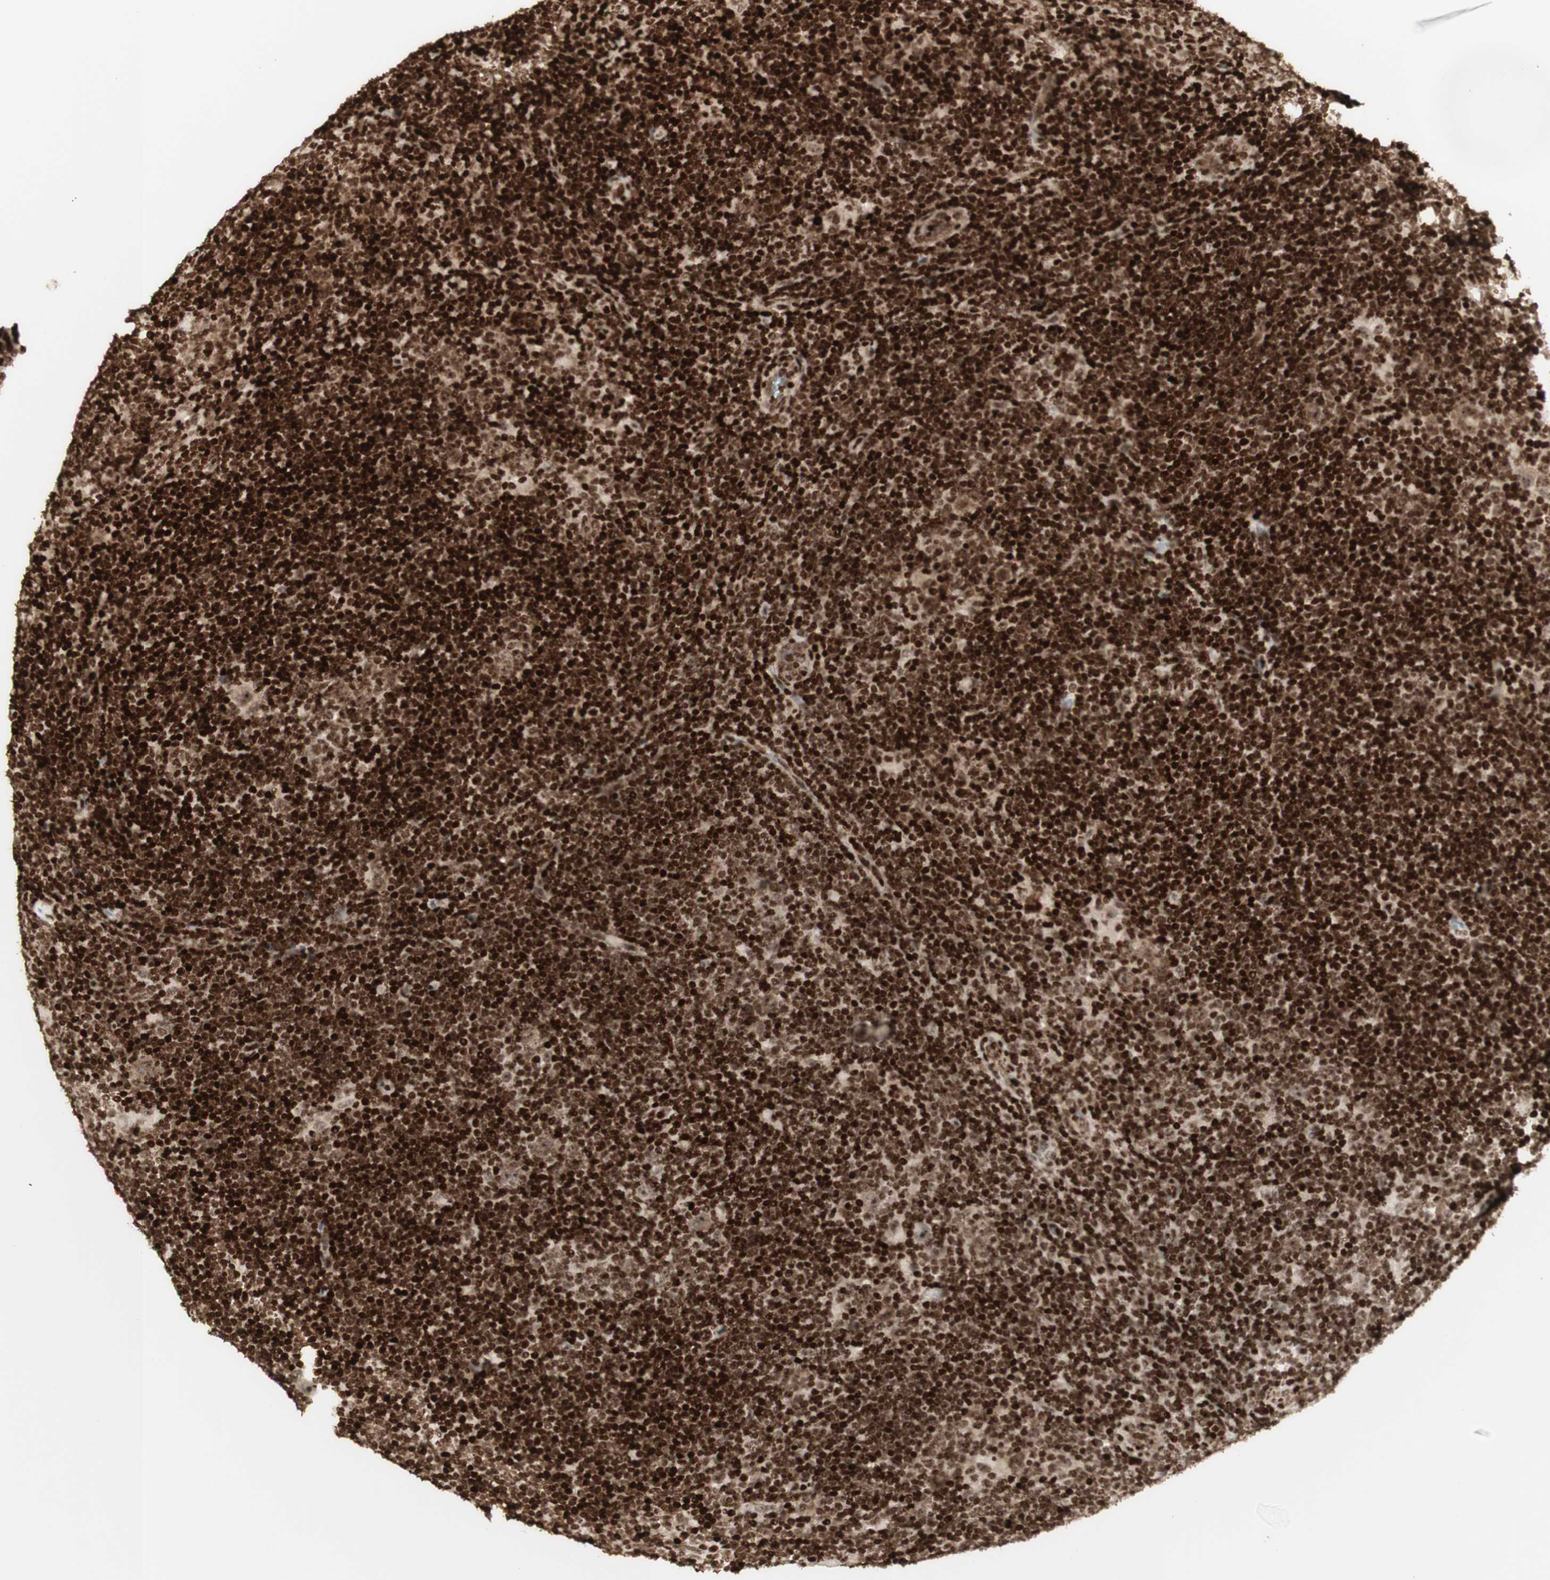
{"staining": {"intensity": "weak", "quantity": ">75%", "location": "nuclear"}, "tissue": "lymphoma", "cell_type": "Tumor cells", "image_type": "cancer", "snomed": [{"axis": "morphology", "description": "Hodgkin's disease, NOS"}, {"axis": "topography", "description": "Lymph node"}], "caption": "The immunohistochemical stain shows weak nuclear expression in tumor cells of lymphoma tissue. The staining is performed using DAB (3,3'-diaminobenzidine) brown chromogen to label protein expression. The nuclei are counter-stained blue using hematoxylin.", "gene": "NCAPD2", "patient": {"sex": "female", "age": 57}}